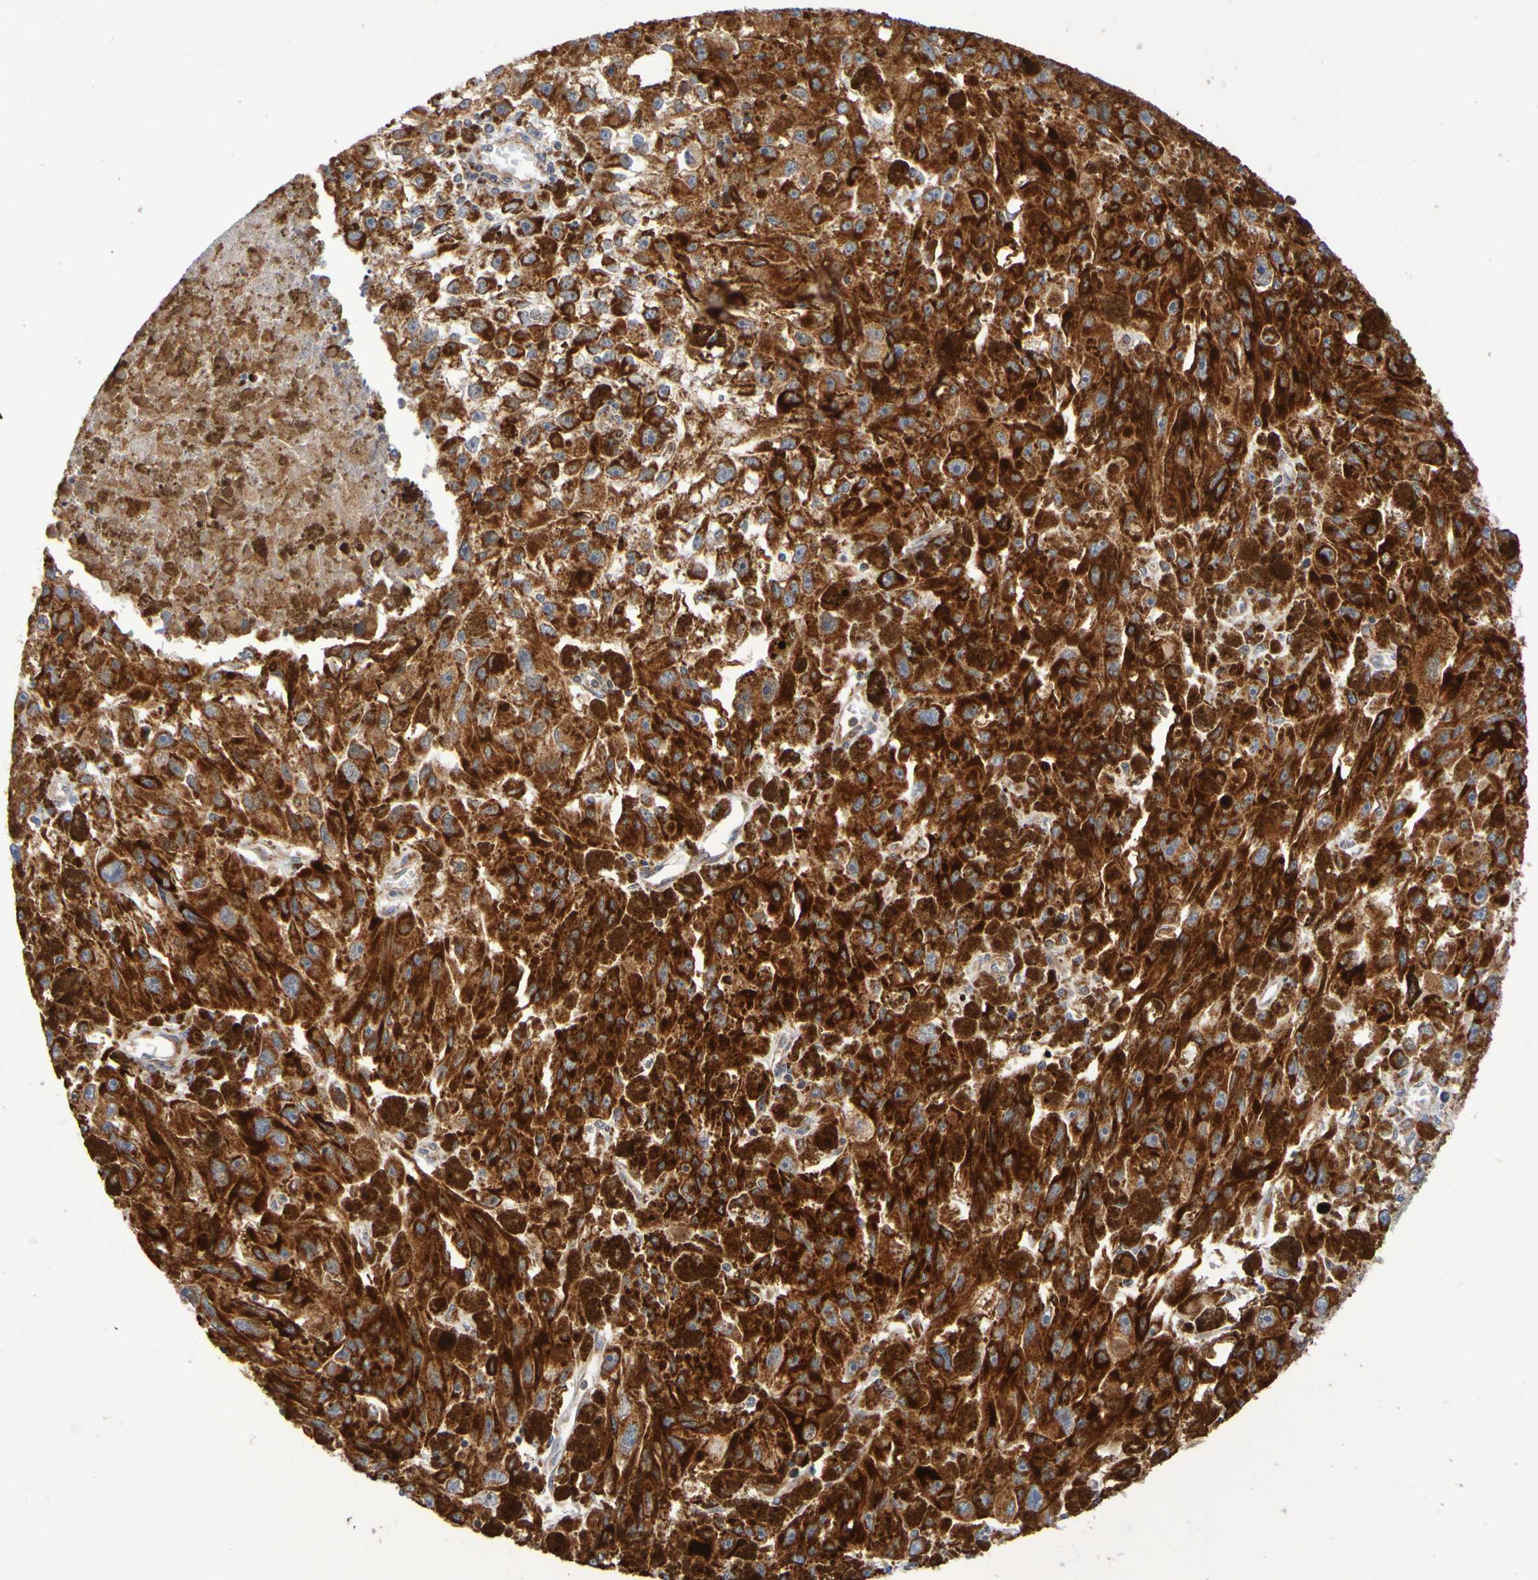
{"staining": {"intensity": "strong", "quantity": ">75%", "location": "cytoplasmic/membranous"}, "tissue": "melanoma", "cell_type": "Tumor cells", "image_type": "cancer", "snomed": [{"axis": "morphology", "description": "Malignant melanoma, NOS"}, {"axis": "topography", "description": "Skin"}], "caption": "Human malignant melanoma stained for a protein (brown) displays strong cytoplasmic/membranous positive expression in approximately >75% of tumor cells.", "gene": "CCDC51", "patient": {"sex": "female", "age": 104}}